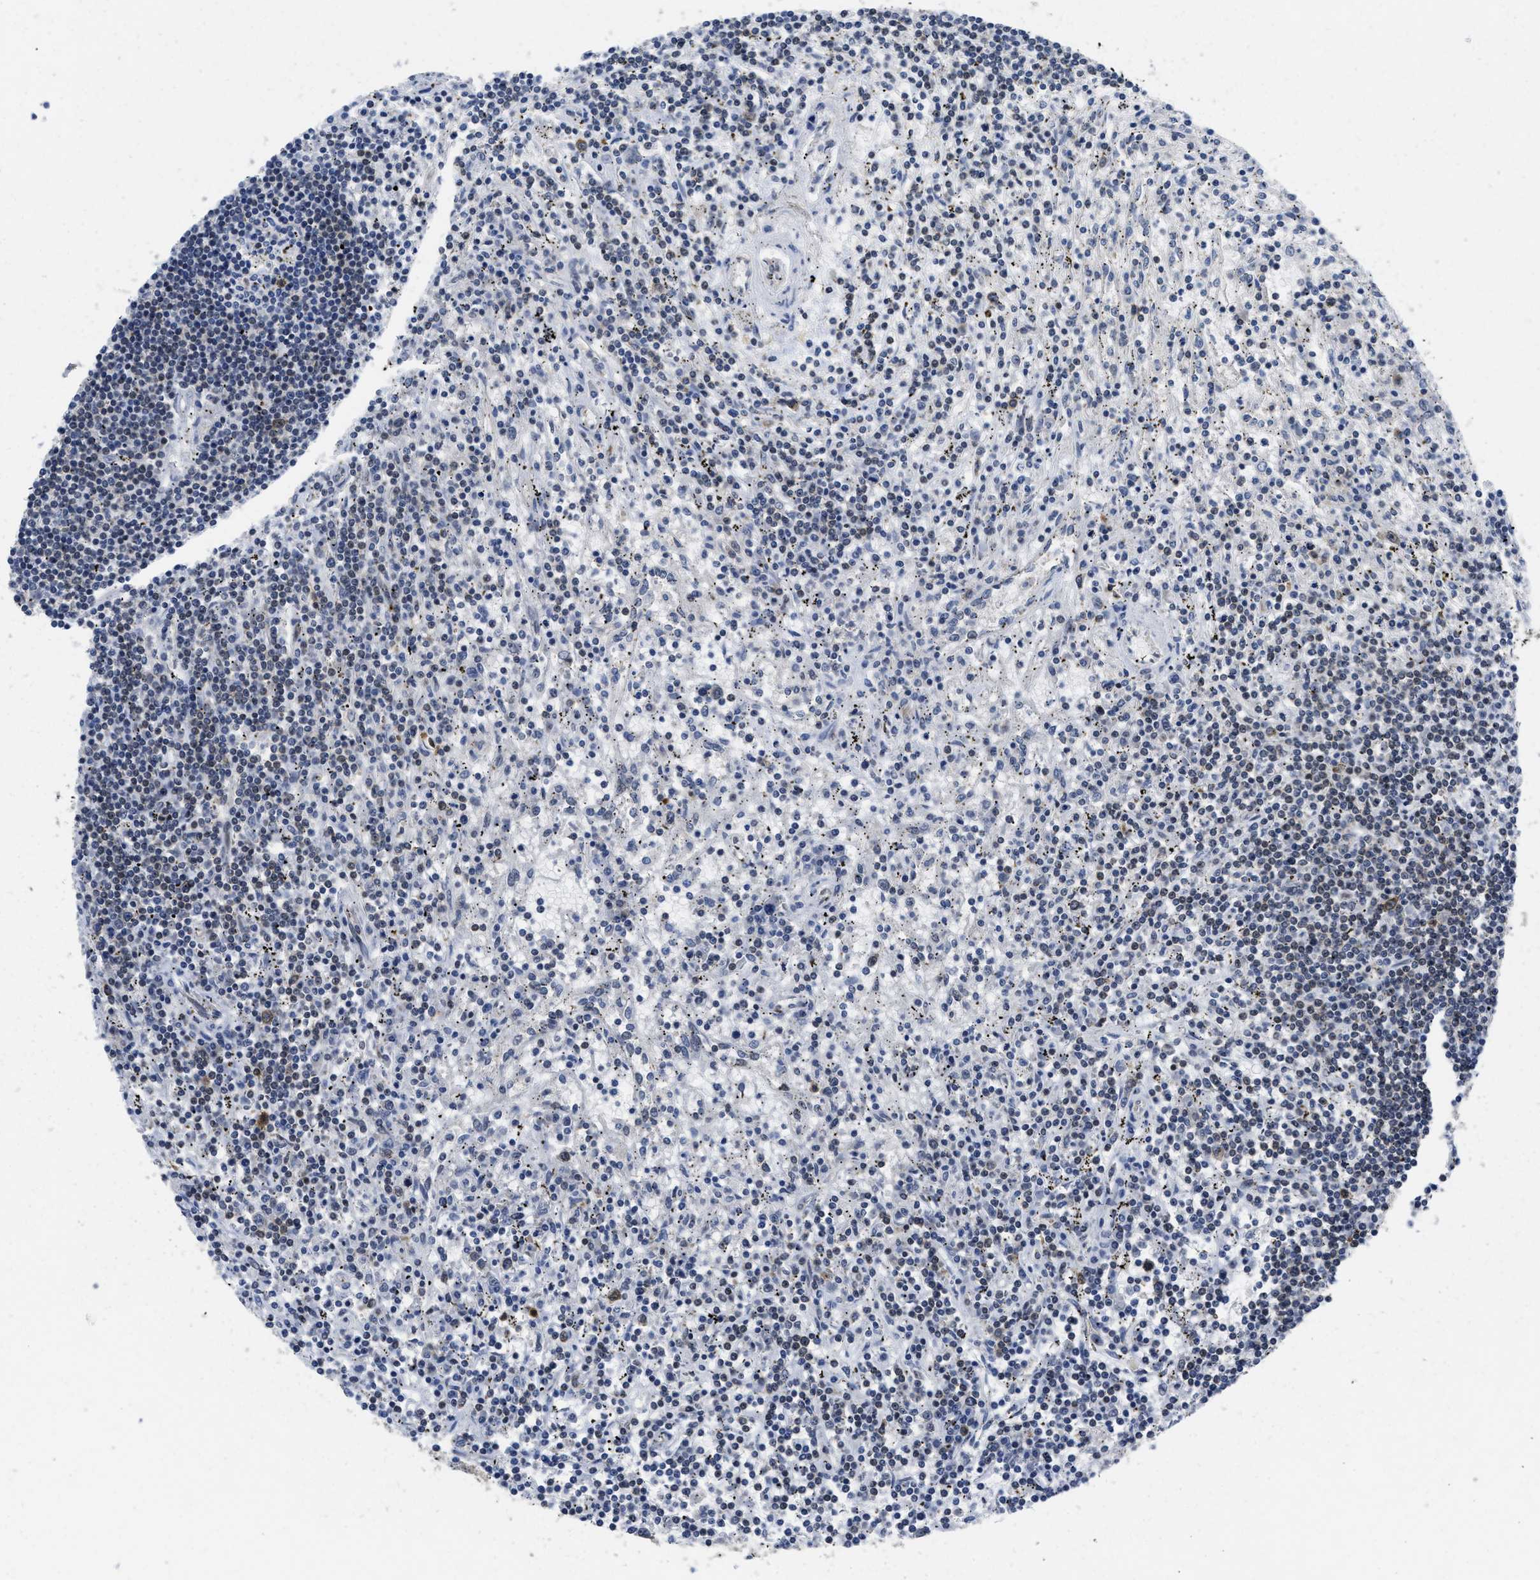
{"staining": {"intensity": "moderate", "quantity": "<25%", "location": "cytoplasmic/membranous"}, "tissue": "lymphoma", "cell_type": "Tumor cells", "image_type": "cancer", "snomed": [{"axis": "morphology", "description": "Malignant lymphoma, non-Hodgkin's type, Low grade"}, {"axis": "topography", "description": "Spleen"}], "caption": "Moderate cytoplasmic/membranous expression is present in about <25% of tumor cells in lymphoma. The staining is performed using DAB brown chromogen to label protein expression. The nuclei are counter-stained blue using hematoxylin.", "gene": "HIF1A", "patient": {"sex": "male", "age": 76}}